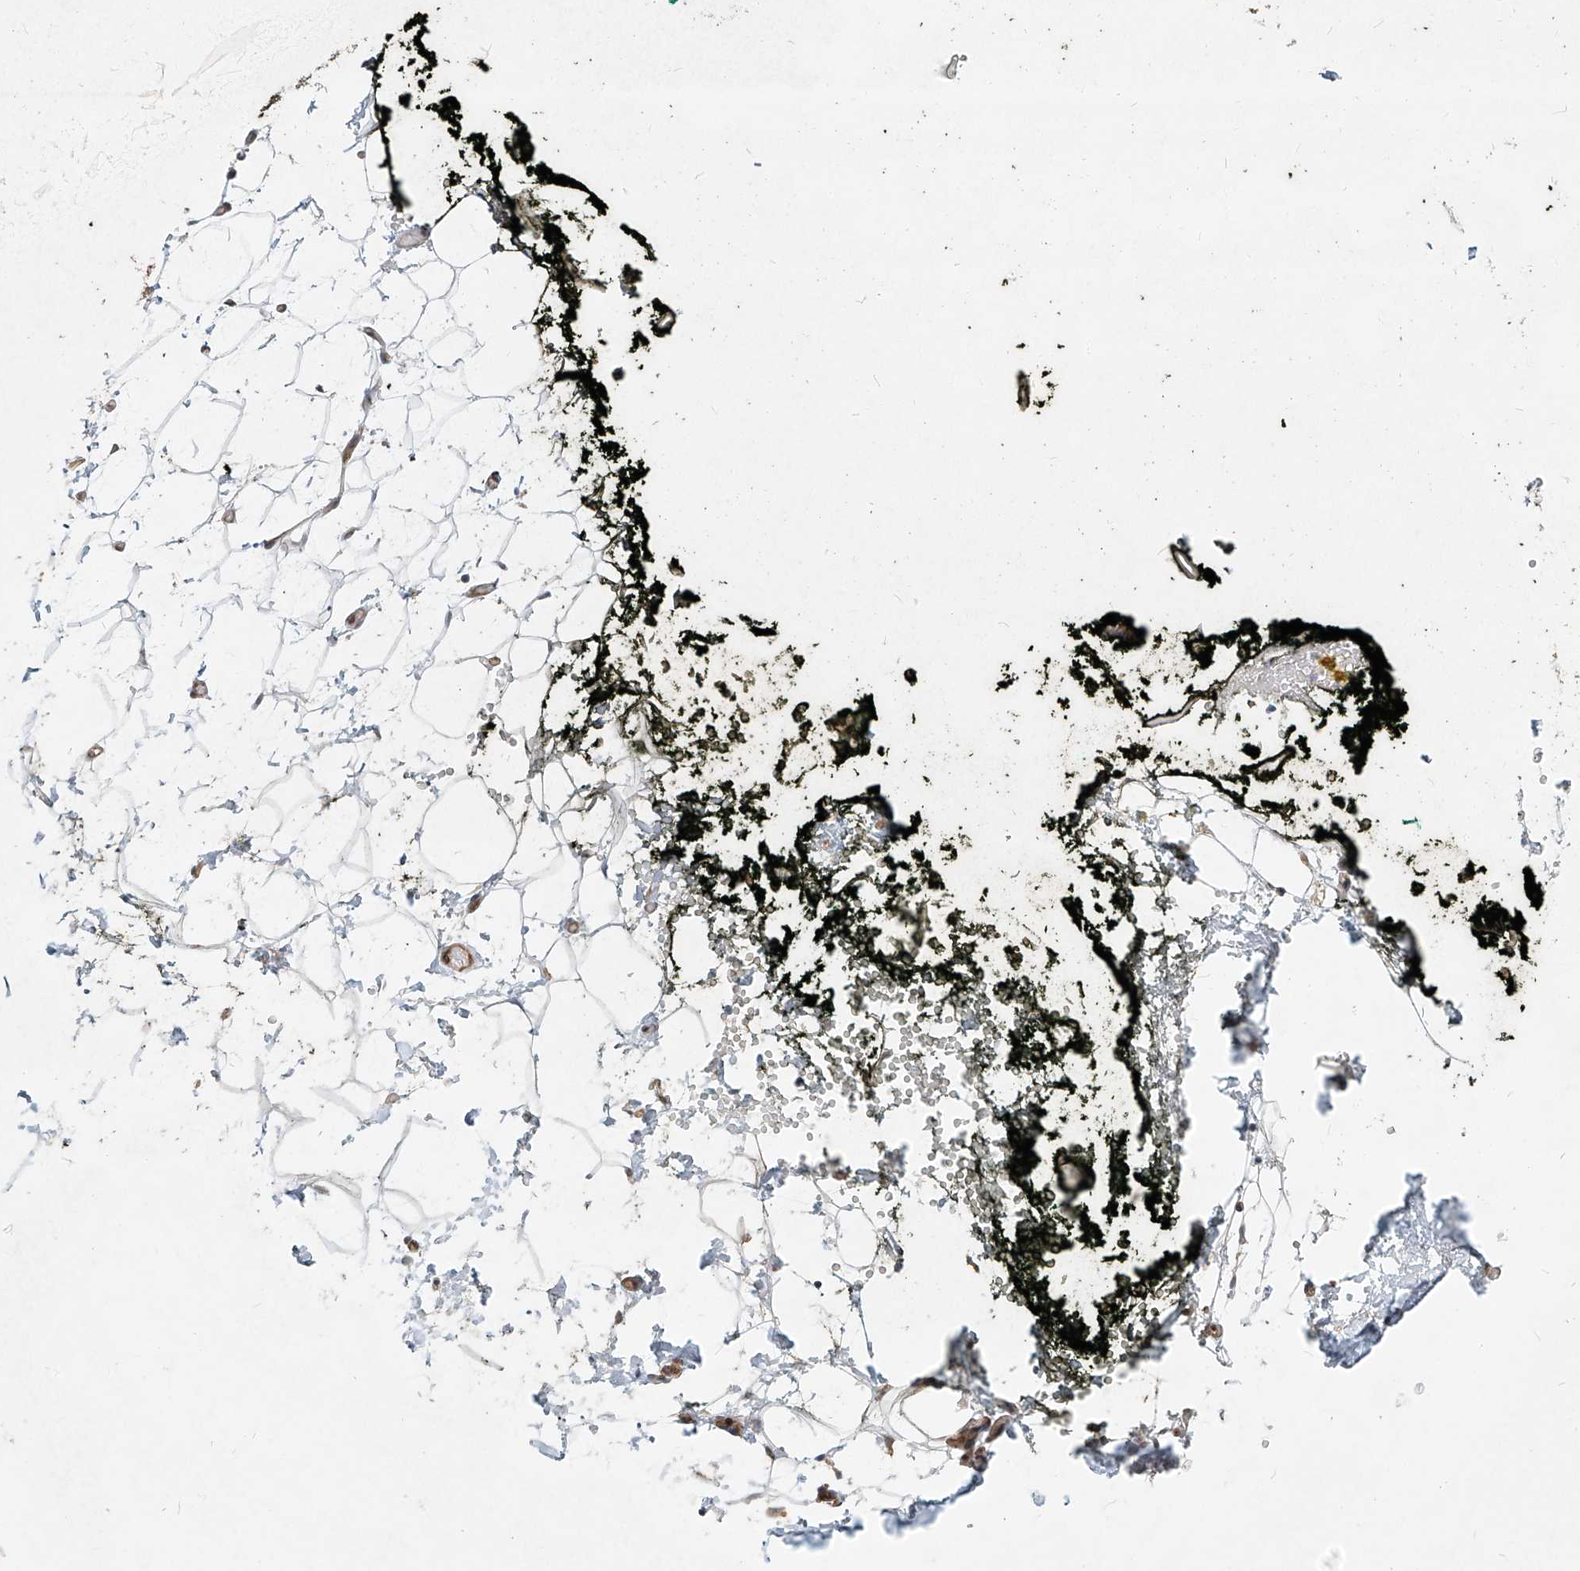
{"staining": {"intensity": "negative", "quantity": "none", "location": "none"}, "tissue": "adipose tissue", "cell_type": "Adipocytes", "image_type": "normal", "snomed": [{"axis": "morphology", "description": "Normal tissue, NOS"}, {"axis": "morphology", "description": "Adenocarcinoma, NOS"}, {"axis": "topography", "description": "Pancreas"}, {"axis": "topography", "description": "Peripheral nerve tissue"}], "caption": "Adipocytes show no significant expression in normal adipose tissue. (DAB immunohistochemistry, high magnification).", "gene": "SASH1", "patient": {"sex": "male", "age": 59}}